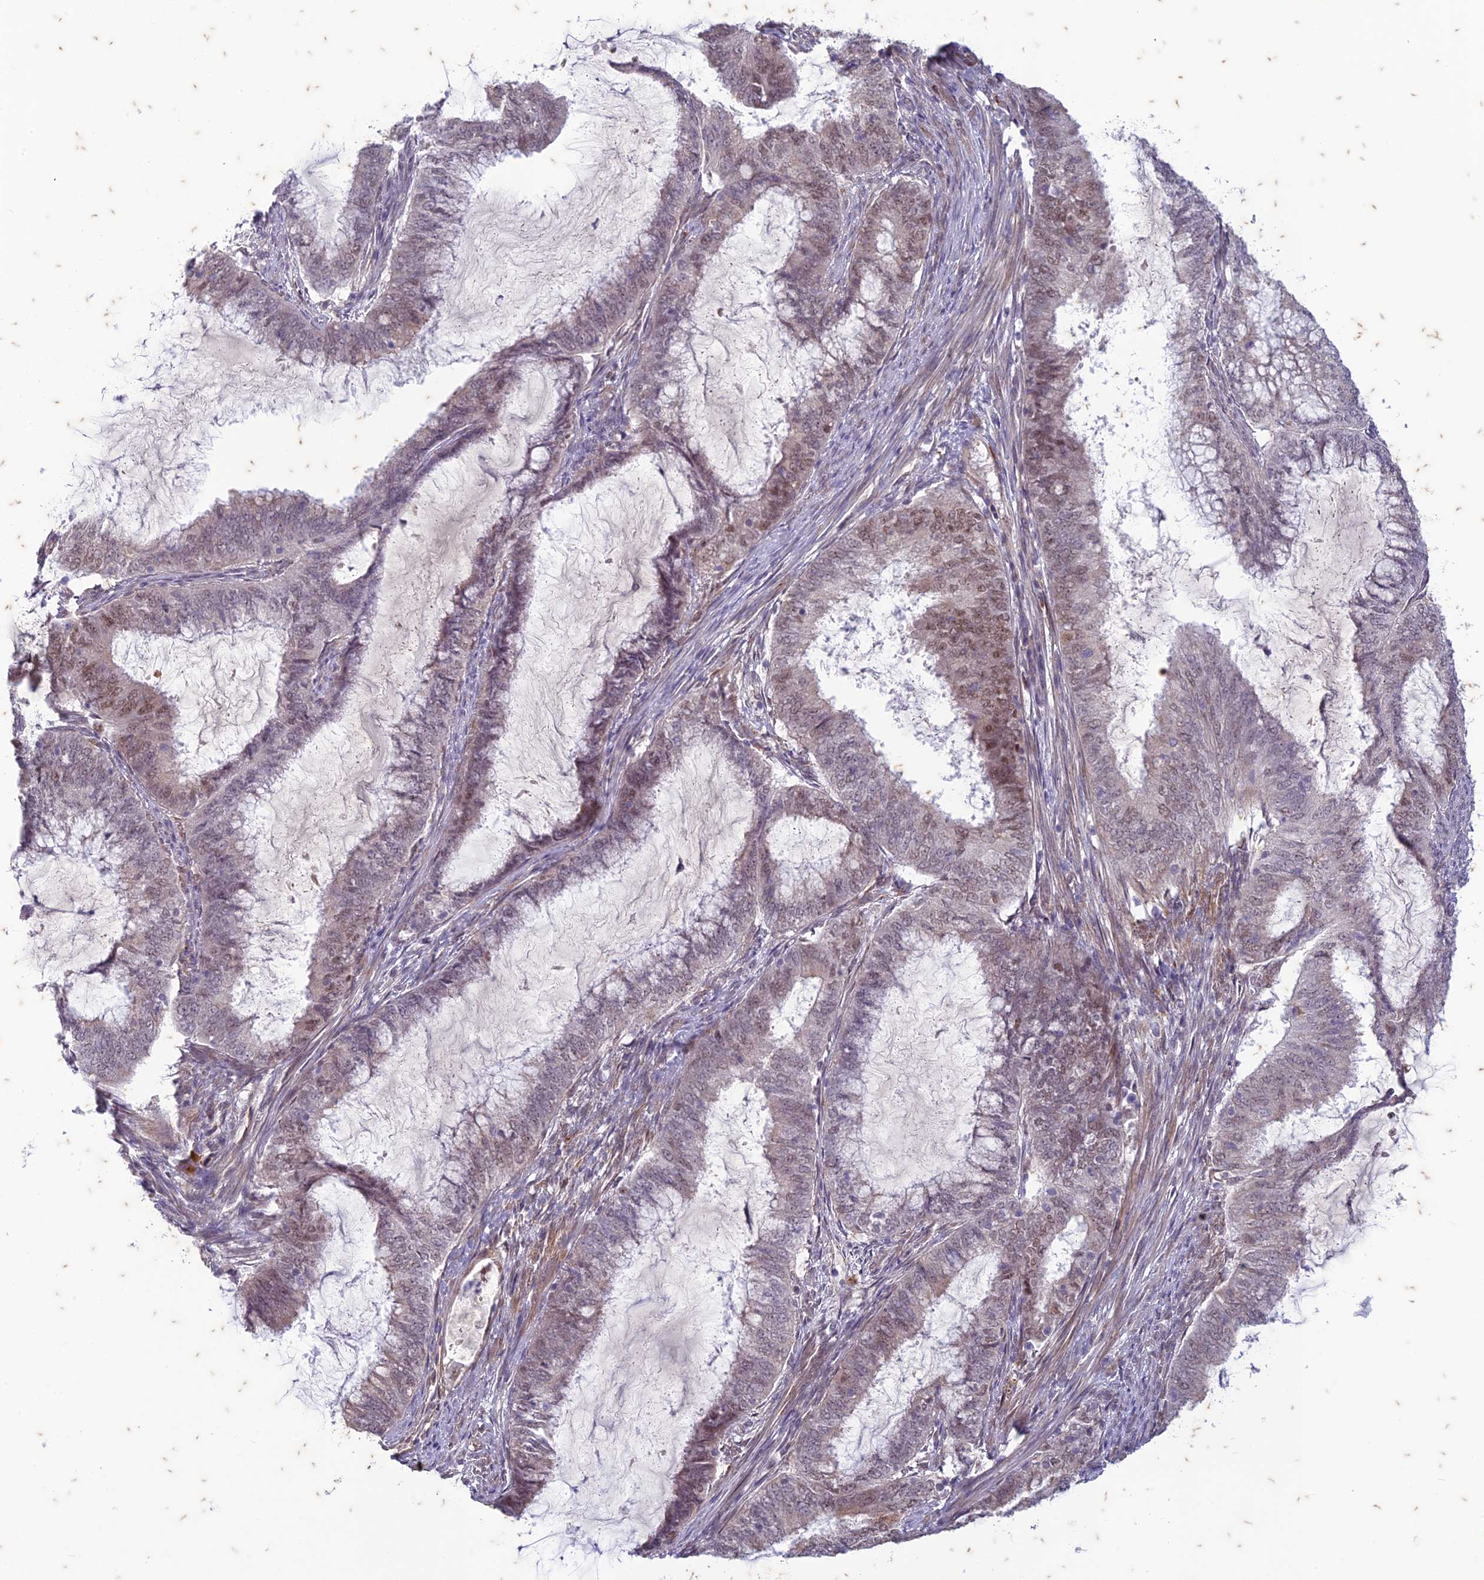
{"staining": {"intensity": "weak", "quantity": "25%-75%", "location": "nuclear"}, "tissue": "endometrial cancer", "cell_type": "Tumor cells", "image_type": "cancer", "snomed": [{"axis": "morphology", "description": "Adenocarcinoma, NOS"}, {"axis": "topography", "description": "Endometrium"}], "caption": "Endometrial adenocarcinoma stained with a brown dye exhibits weak nuclear positive positivity in about 25%-75% of tumor cells.", "gene": "PABPN1L", "patient": {"sex": "female", "age": 51}}